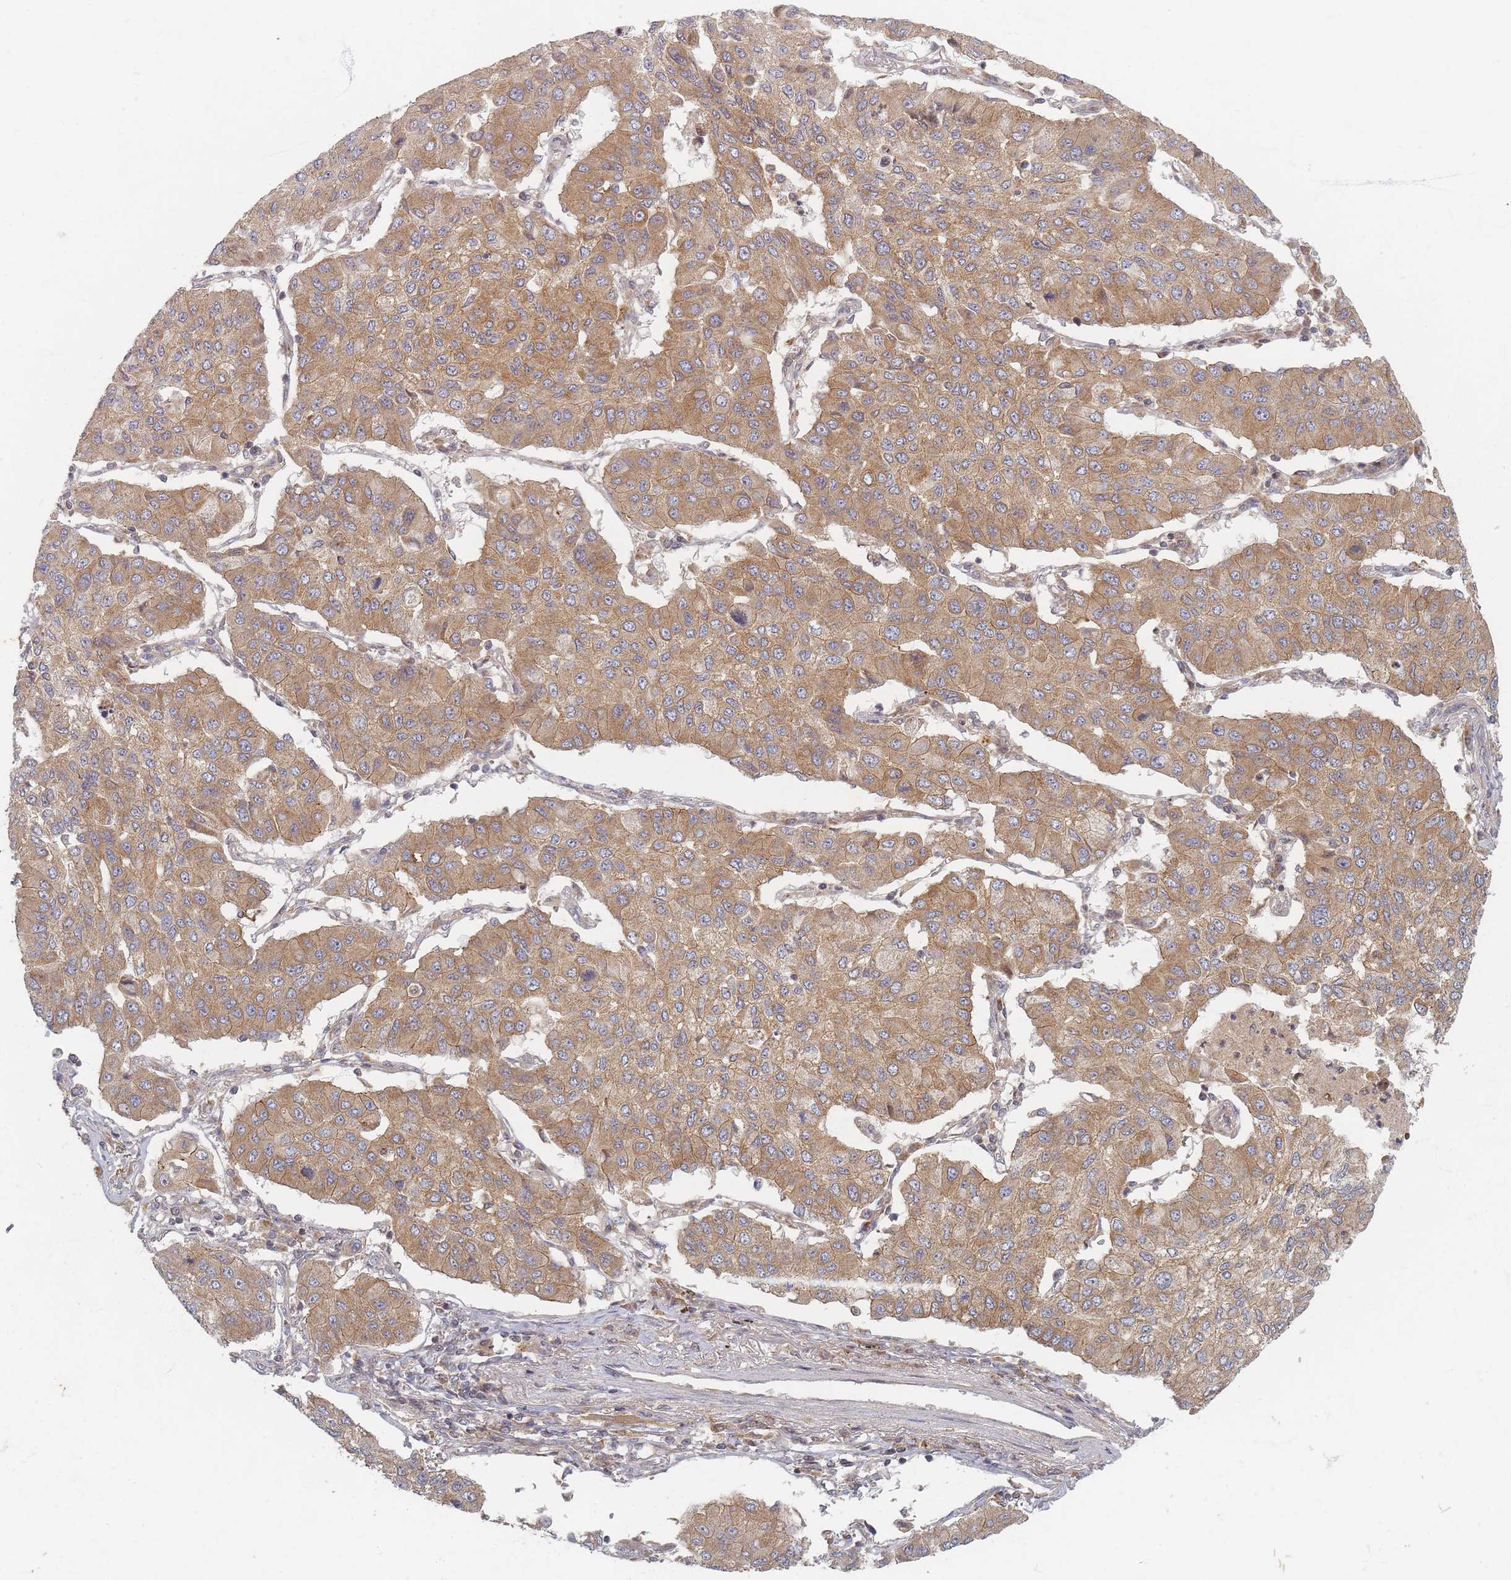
{"staining": {"intensity": "moderate", "quantity": ">75%", "location": "cytoplasmic/membranous"}, "tissue": "lung cancer", "cell_type": "Tumor cells", "image_type": "cancer", "snomed": [{"axis": "morphology", "description": "Squamous cell carcinoma, NOS"}, {"axis": "topography", "description": "Lung"}], "caption": "DAB immunohistochemical staining of lung squamous cell carcinoma shows moderate cytoplasmic/membranous protein expression in about >75% of tumor cells. (IHC, brightfield microscopy, high magnification).", "gene": "RADX", "patient": {"sex": "male", "age": 74}}